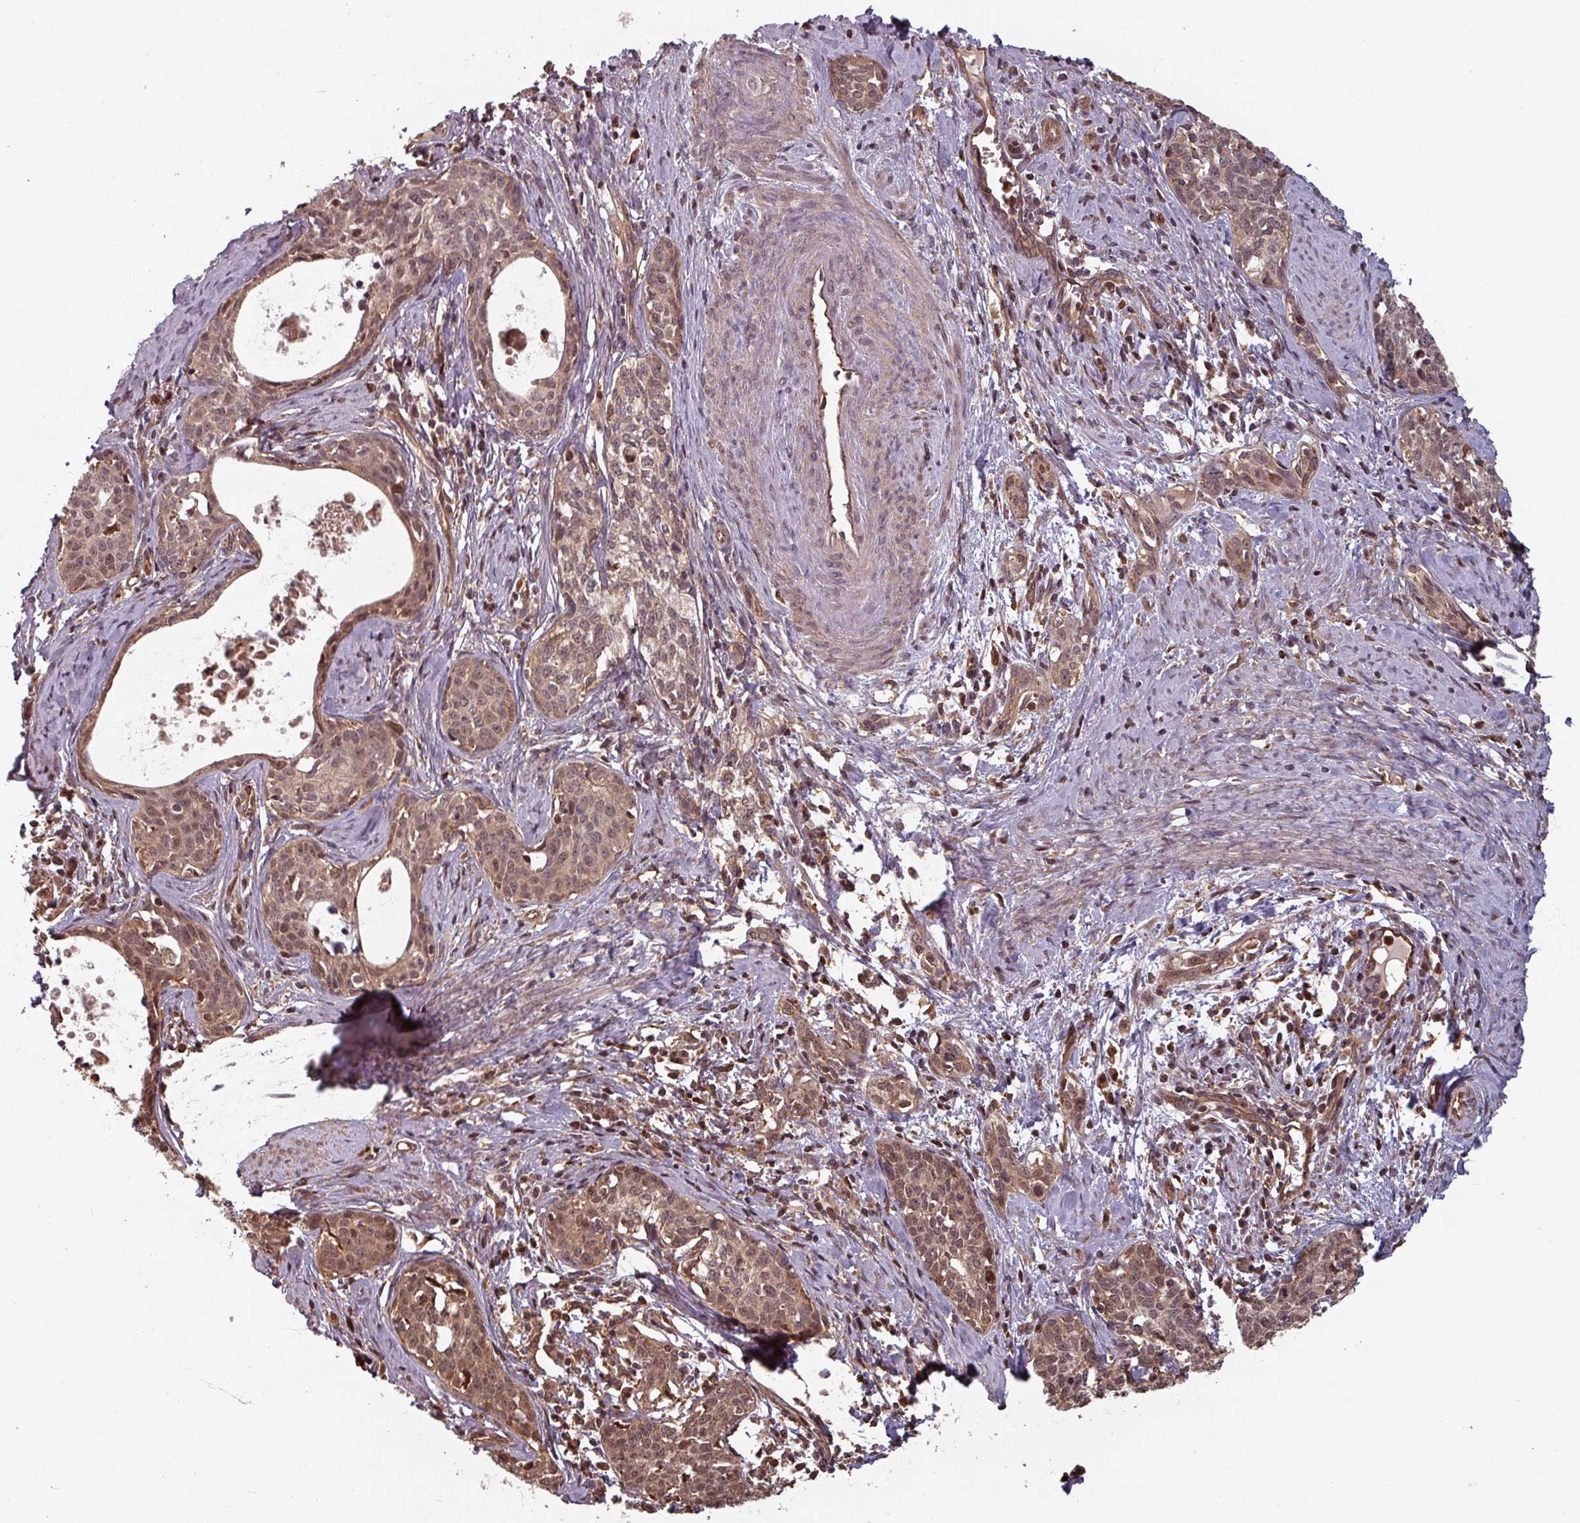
{"staining": {"intensity": "moderate", "quantity": ">75%", "location": "cytoplasmic/membranous,nuclear"}, "tissue": "cervical cancer", "cell_type": "Tumor cells", "image_type": "cancer", "snomed": [{"axis": "morphology", "description": "Squamous cell carcinoma, NOS"}, {"axis": "topography", "description": "Cervix"}], "caption": "Protein staining of cervical cancer tissue shows moderate cytoplasmic/membranous and nuclear staining in about >75% of tumor cells.", "gene": "EID1", "patient": {"sex": "female", "age": 52}}